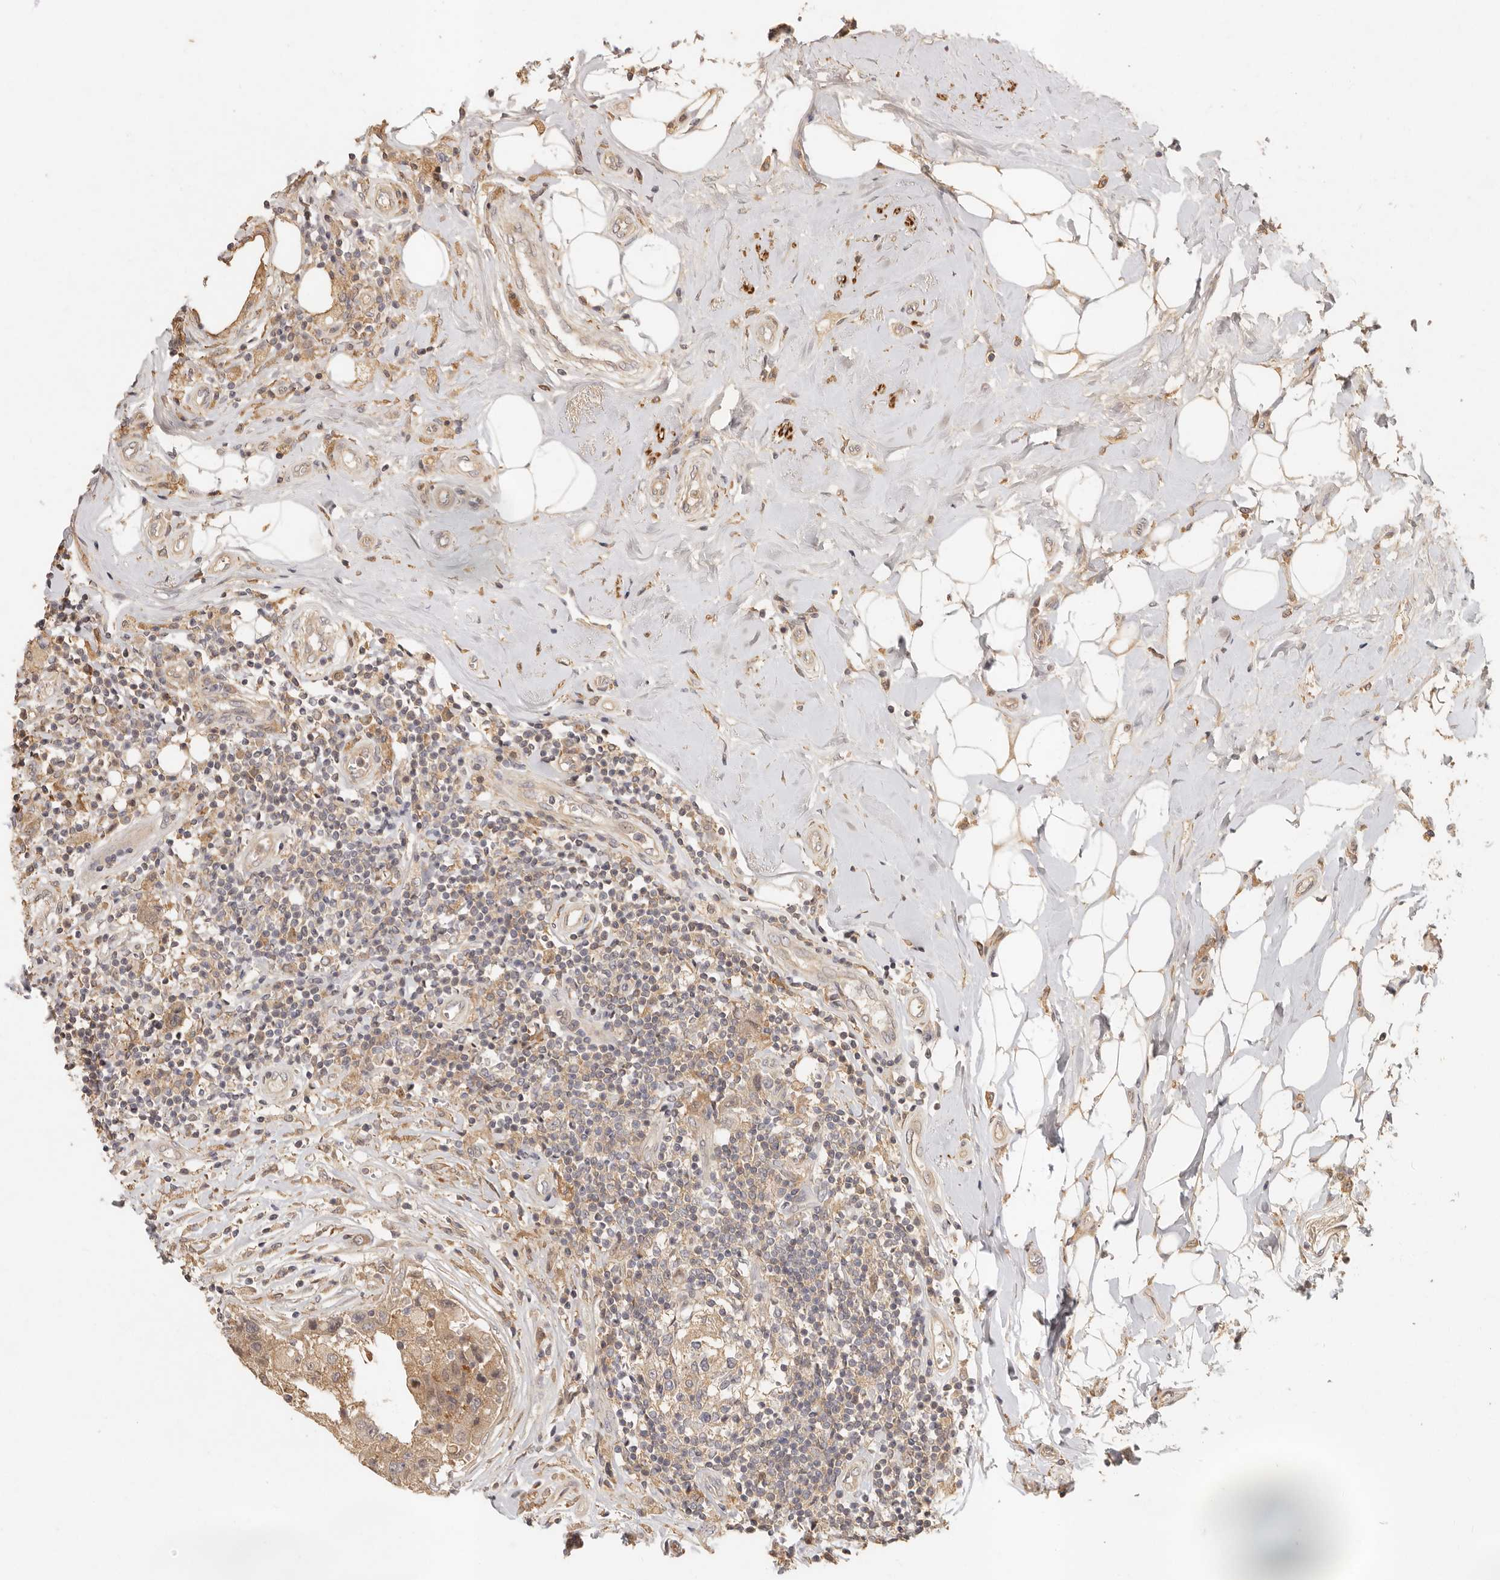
{"staining": {"intensity": "weak", "quantity": ">75%", "location": "cytoplasmic/membranous"}, "tissue": "breast cancer", "cell_type": "Tumor cells", "image_type": "cancer", "snomed": [{"axis": "morphology", "description": "Duct carcinoma"}, {"axis": "topography", "description": "Breast"}], "caption": "The histopathology image demonstrates staining of breast cancer, revealing weak cytoplasmic/membranous protein positivity (brown color) within tumor cells.", "gene": "VIPR1", "patient": {"sex": "female", "age": 27}}